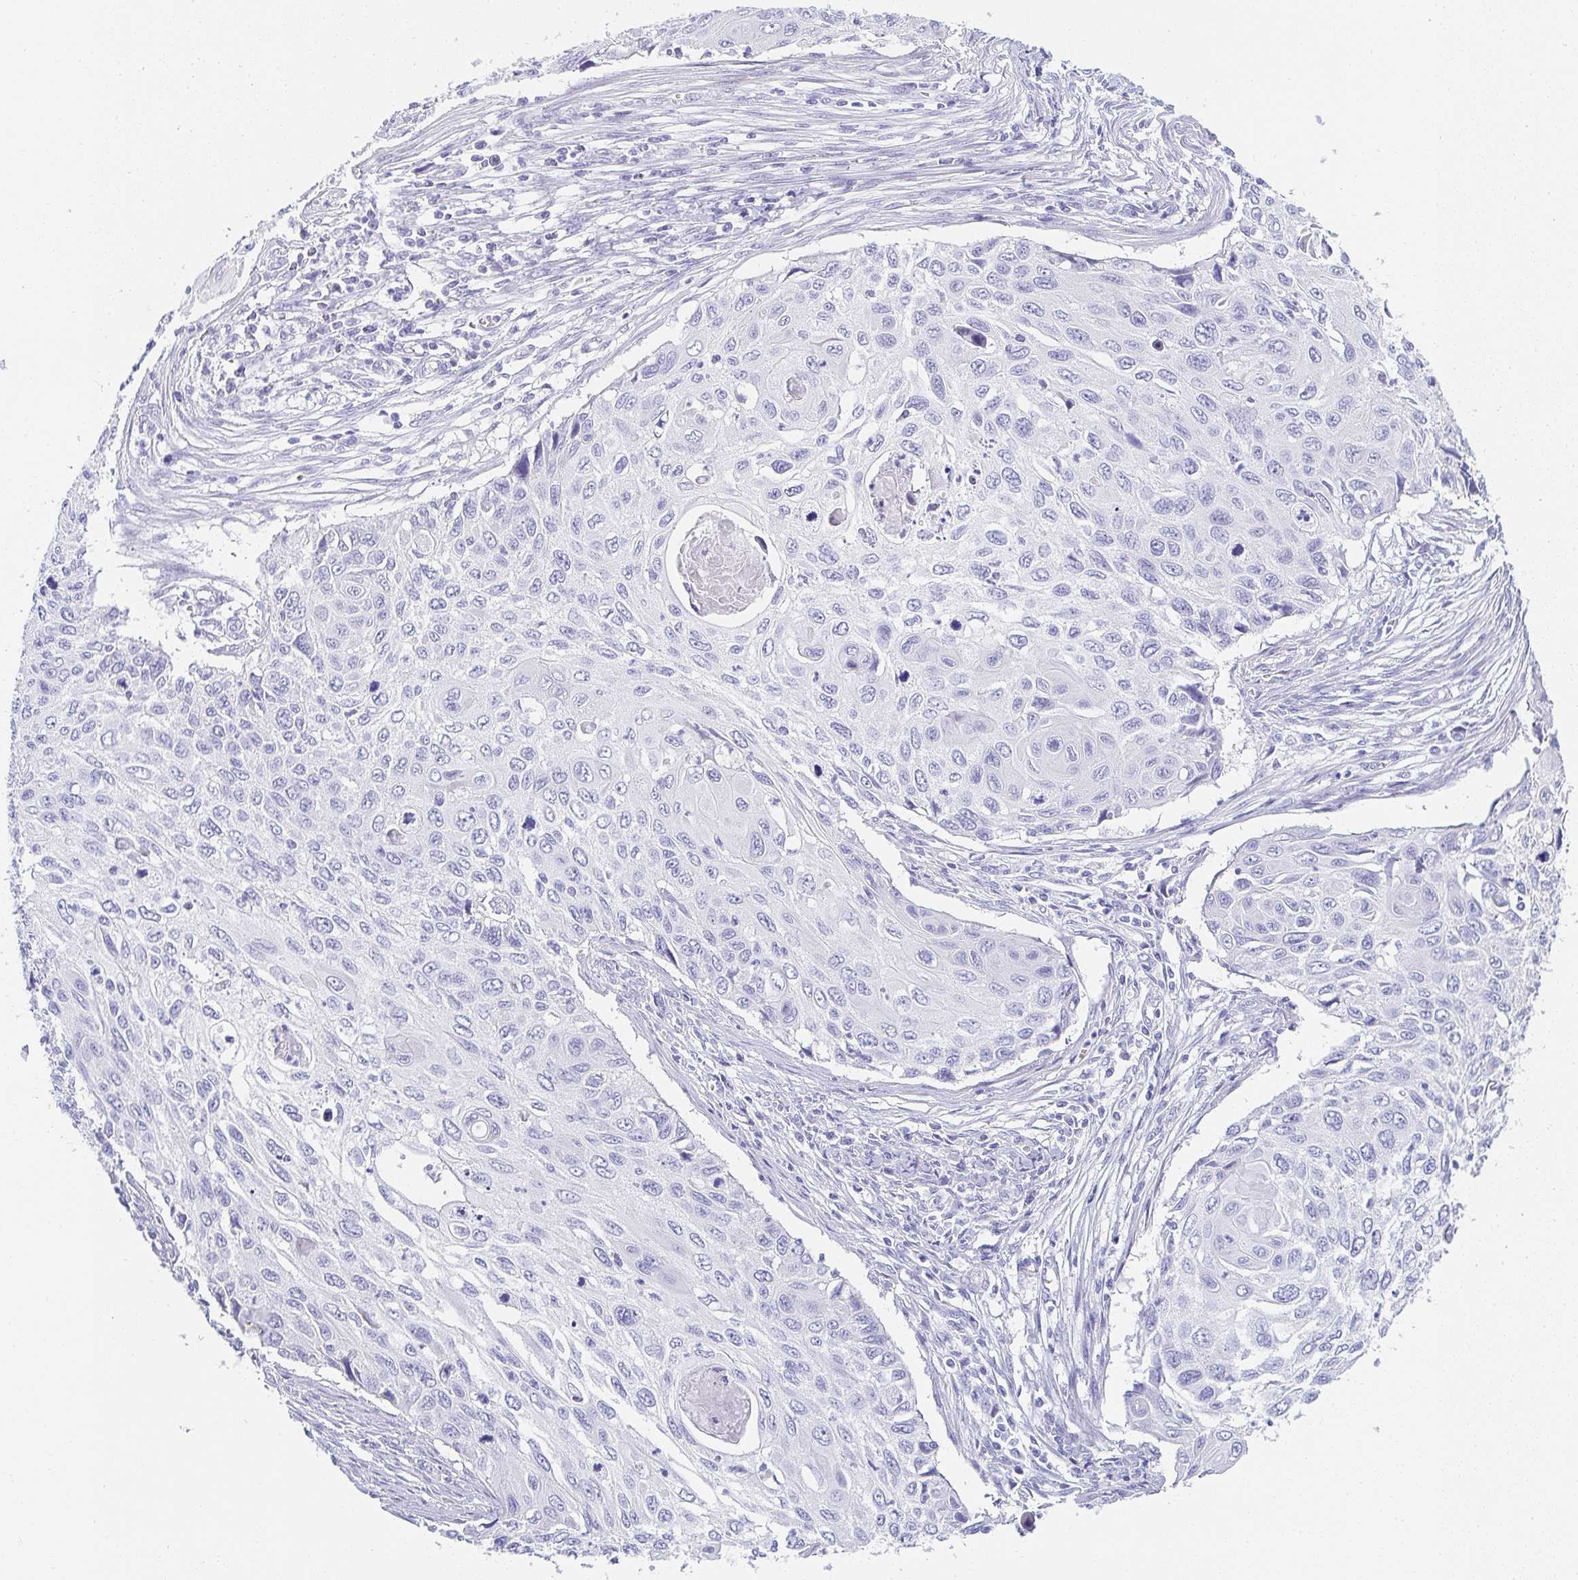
{"staining": {"intensity": "negative", "quantity": "none", "location": "none"}, "tissue": "cervical cancer", "cell_type": "Tumor cells", "image_type": "cancer", "snomed": [{"axis": "morphology", "description": "Squamous cell carcinoma, NOS"}, {"axis": "topography", "description": "Cervix"}], "caption": "This is an immunohistochemistry histopathology image of human squamous cell carcinoma (cervical). There is no positivity in tumor cells.", "gene": "PRND", "patient": {"sex": "female", "age": 70}}